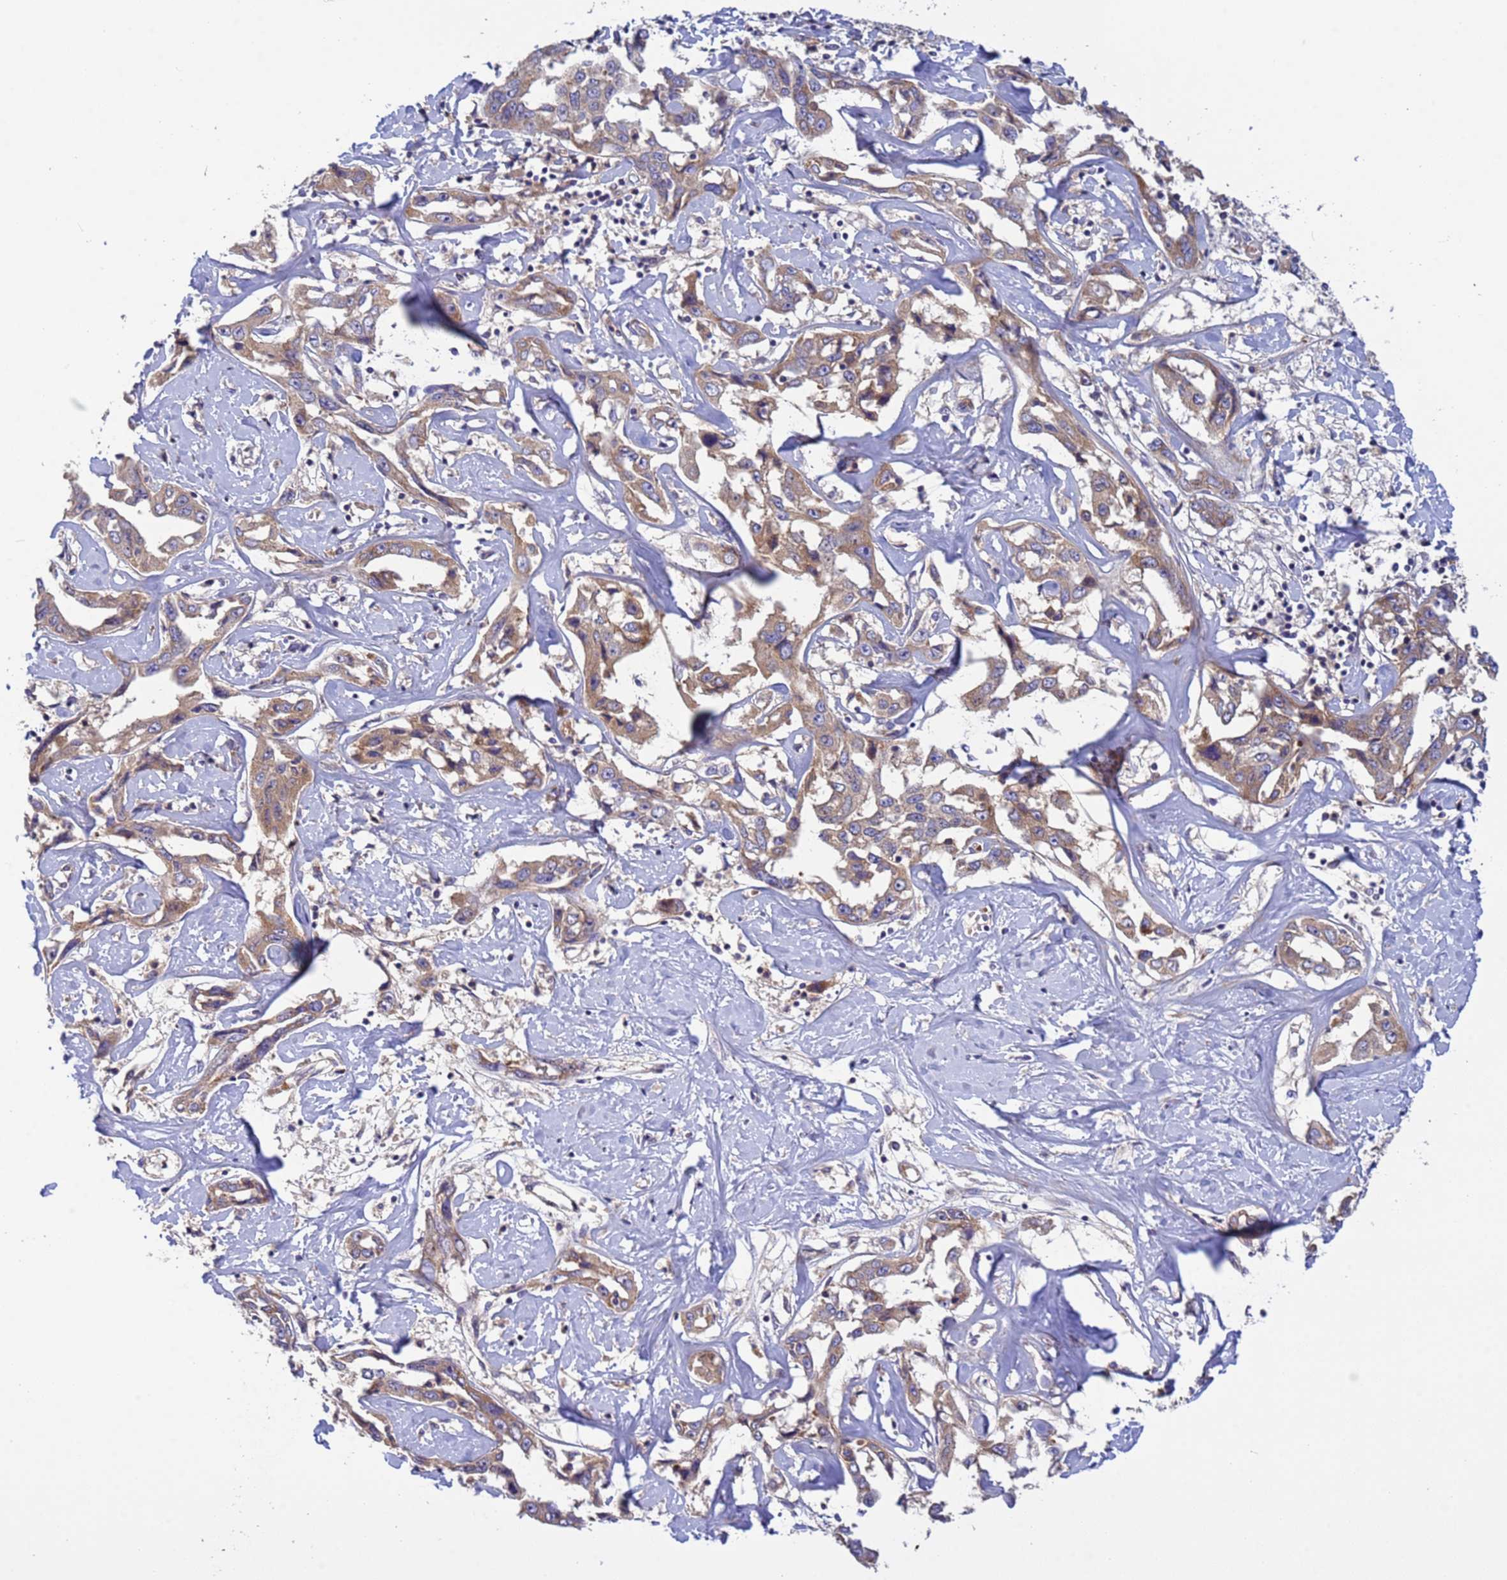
{"staining": {"intensity": "weak", "quantity": ">75%", "location": "cytoplasmic/membranous"}, "tissue": "liver cancer", "cell_type": "Tumor cells", "image_type": "cancer", "snomed": [{"axis": "morphology", "description": "Cholangiocarcinoma"}, {"axis": "topography", "description": "Liver"}], "caption": "Tumor cells reveal low levels of weak cytoplasmic/membranous positivity in approximately >75% of cells in human liver cholangiocarcinoma. The protein of interest is stained brown, and the nuclei are stained in blue (DAB (3,3'-diaminobenzidine) IHC with brightfield microscopy, high magnification).", "gene": "RAB10", "patient": {"sex": "male", "age": 59}}